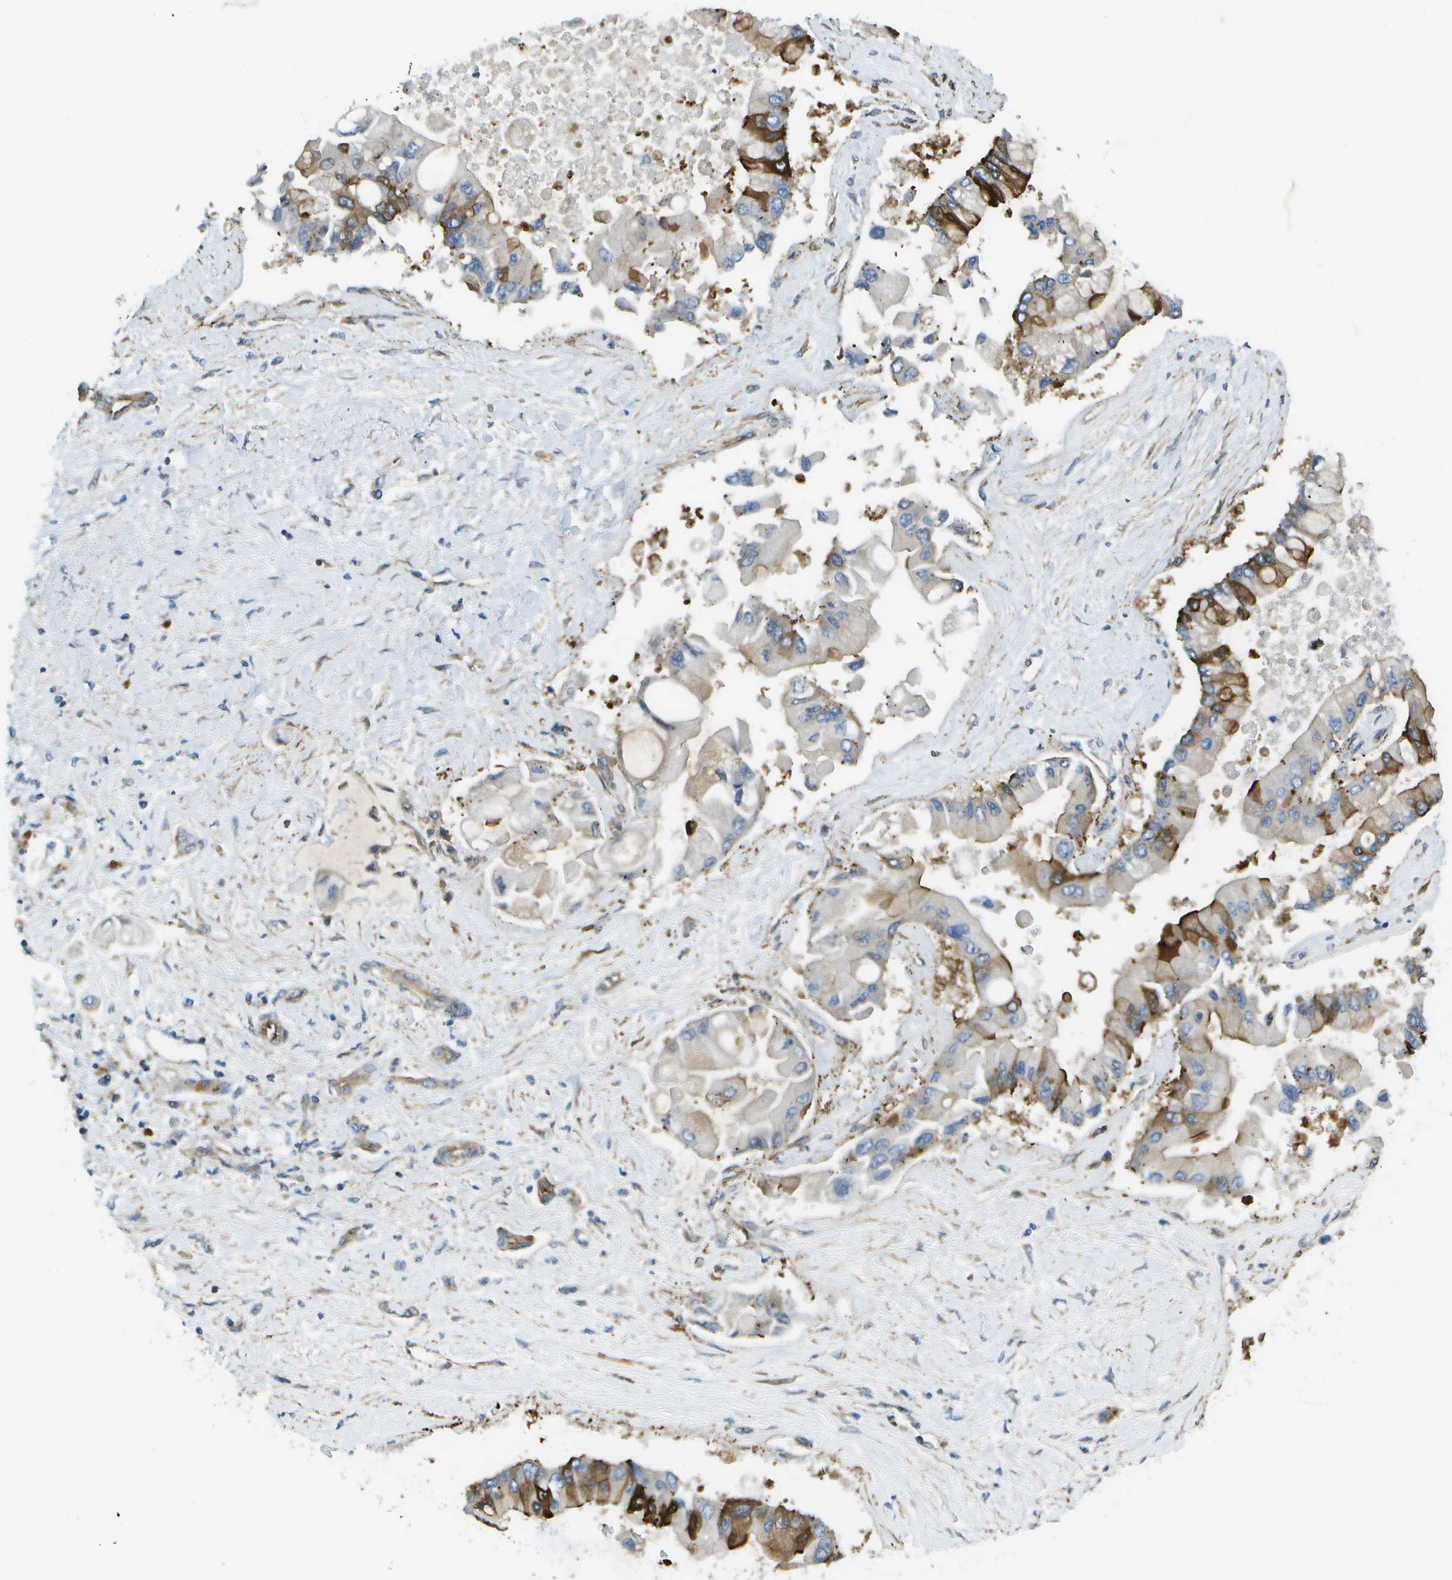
{"staining": {"intensity": "moderate", "quantity": "25%-75%", "location": "cytoplasmic/membranous"}, "tissue": "liver cancer", "cell_type": "Tumor cells", "image_type": "cancer", "snomed": [{"axis": "morphology", "description": "Cholangiocarcinoma"}, {"axis": "topography", "description": "Liver"}], "caption": "Approximately 25%-75% of tumor cells in cholangiocarcinoma (liver) demonstrate moderate cytoplasmic/membranous protein positivity as visualized by brown immunohistochemical staining.", "gene": "KIAA0040", "patient": {"sex": "male", "age": 50}}